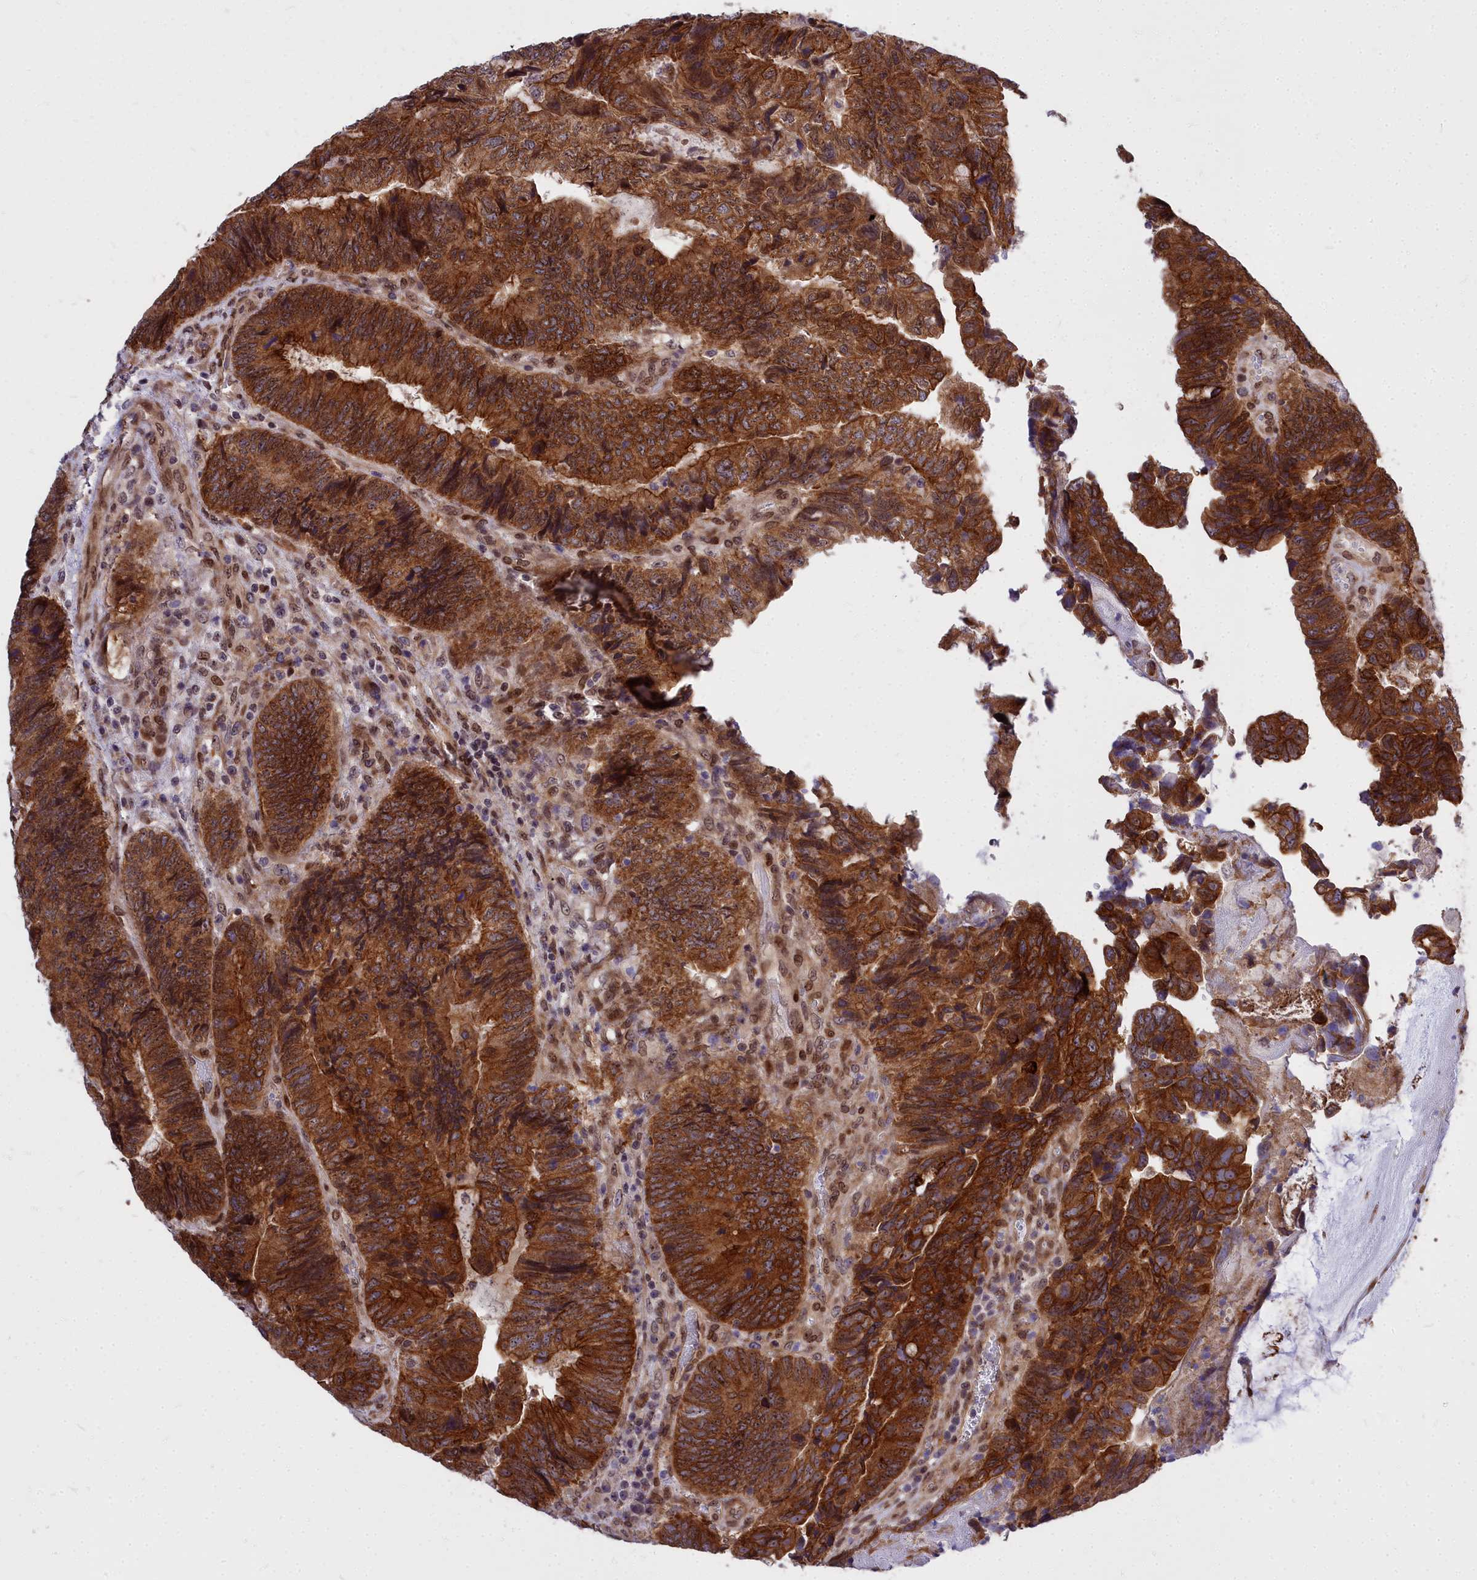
{"staining": {"intensity": "strong", "quantity": ">75%", "location": "cytoplasmic/membranous"}, "tissue": "colorectal cancer", "cell_type": "Tumor cells", "image_type": "cancer", "snomed": [{"axis": "morphology", "description": "Adenocarcinoma, NOS"}, {"axis": "topography", "description": "Colon"}], "caption": "Protein staining by immunohistochemistry (IHC) demonstrates strong cytoplasmic/membranous positivity in about >75% of tumor cells in colorectal cancer (adenocarcinoma).", "gene": "ABCB8", "patient": {"sex": "female", "age": 67}}